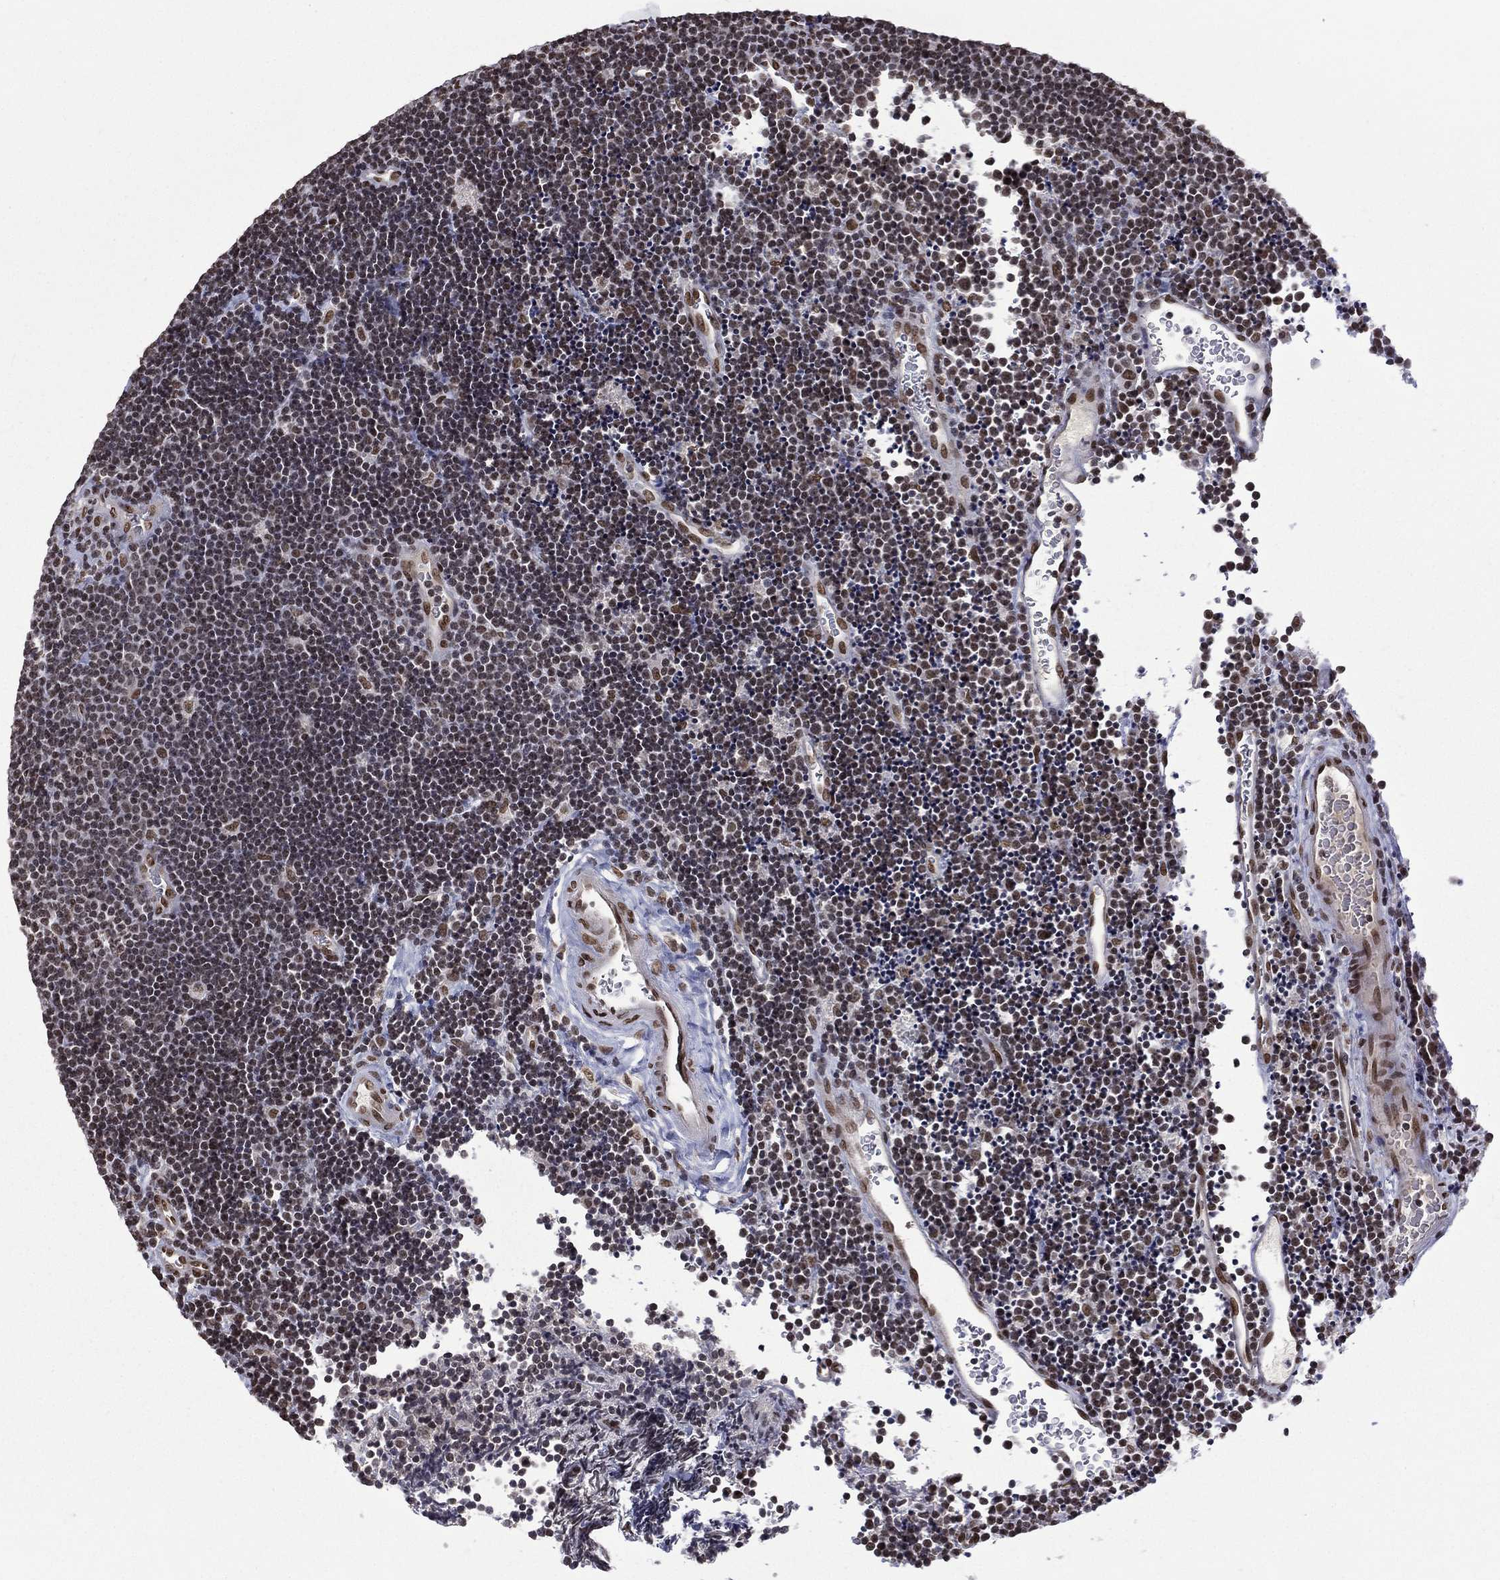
{"staining": {"intensity": "weak", "quantity": ">75%", "location": "nuclear"}, "tissue": "lymphoma", "cell_type": "Tumor cells", "image_type": "cancer", "snomed": [{"axis": "morphology", "description": "Malignant lymphoma, non-Hodgkin's type, Low grade"}, {"axis": "topography", "description": "Brain"}], "caption": "A photomicrograph of human lymphoma stained for a protein displays weak nuclear brown staining in tumor cells. (Stains: DAB in brown, nuclei in blue, Microscopy: brightfield microscopy at high magnification).", "gene": "C5orf24", "patient": {"sex": "female", "age": 66}}